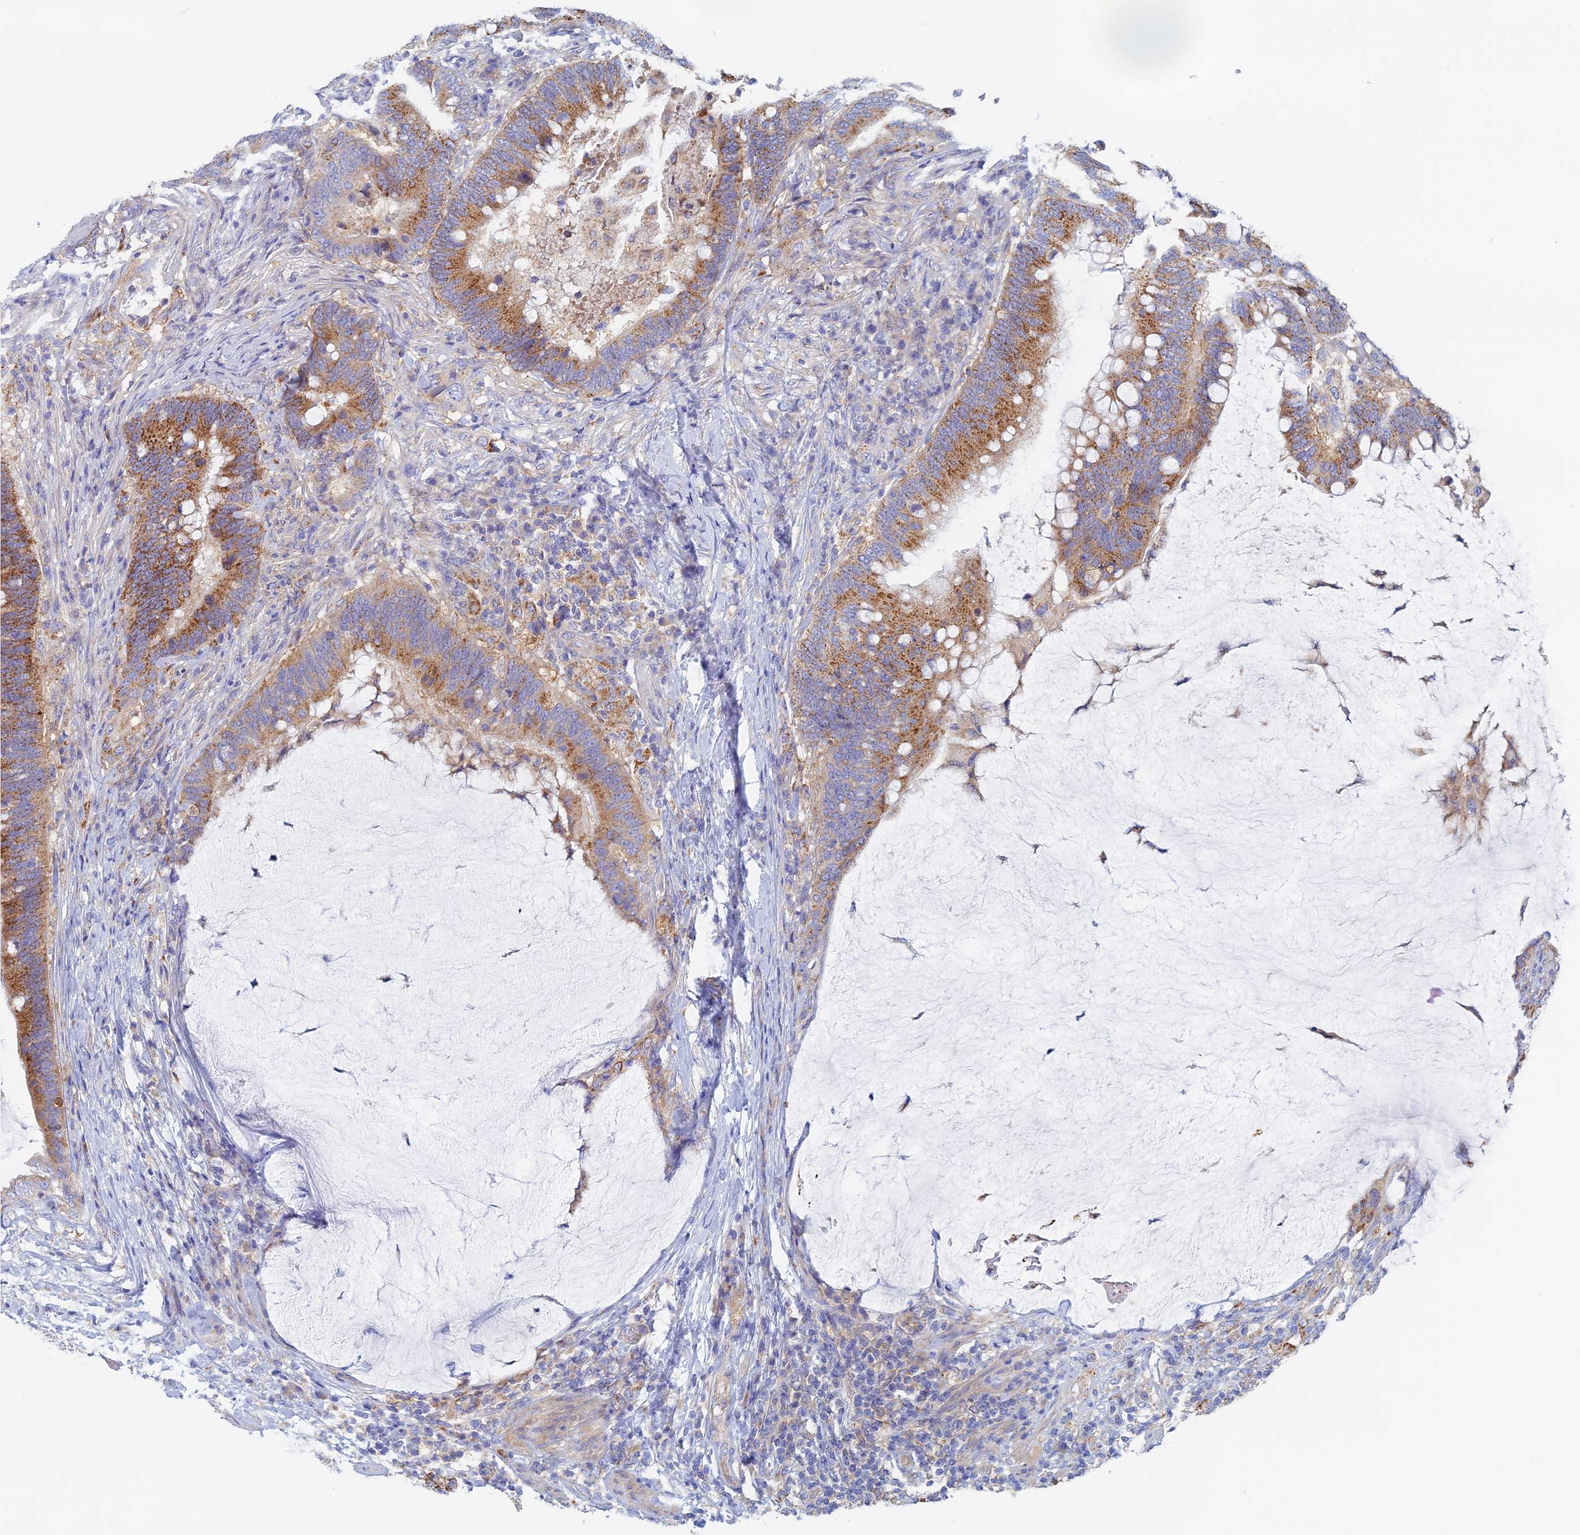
{"staining": {"intensity": "moderate", "quantity": ">75%", "location": "cytoplasmic/membranous"}, "tissue": "colorectal cancer", "cell_type": "Tumor cells", "image_type": "cancer", "snomed": [{"axis": "morphology", "description": "Adenocarcinoma, NOS"}, {"axis": "topography", "description": "Colon"}], "caption": "Tumor cells display moderate cytoplasmic/membranous staining in about >75% of cells in colorectal cancer.", "gene": "TMEM44", "patient": {"sex": "female", "age": 66}}